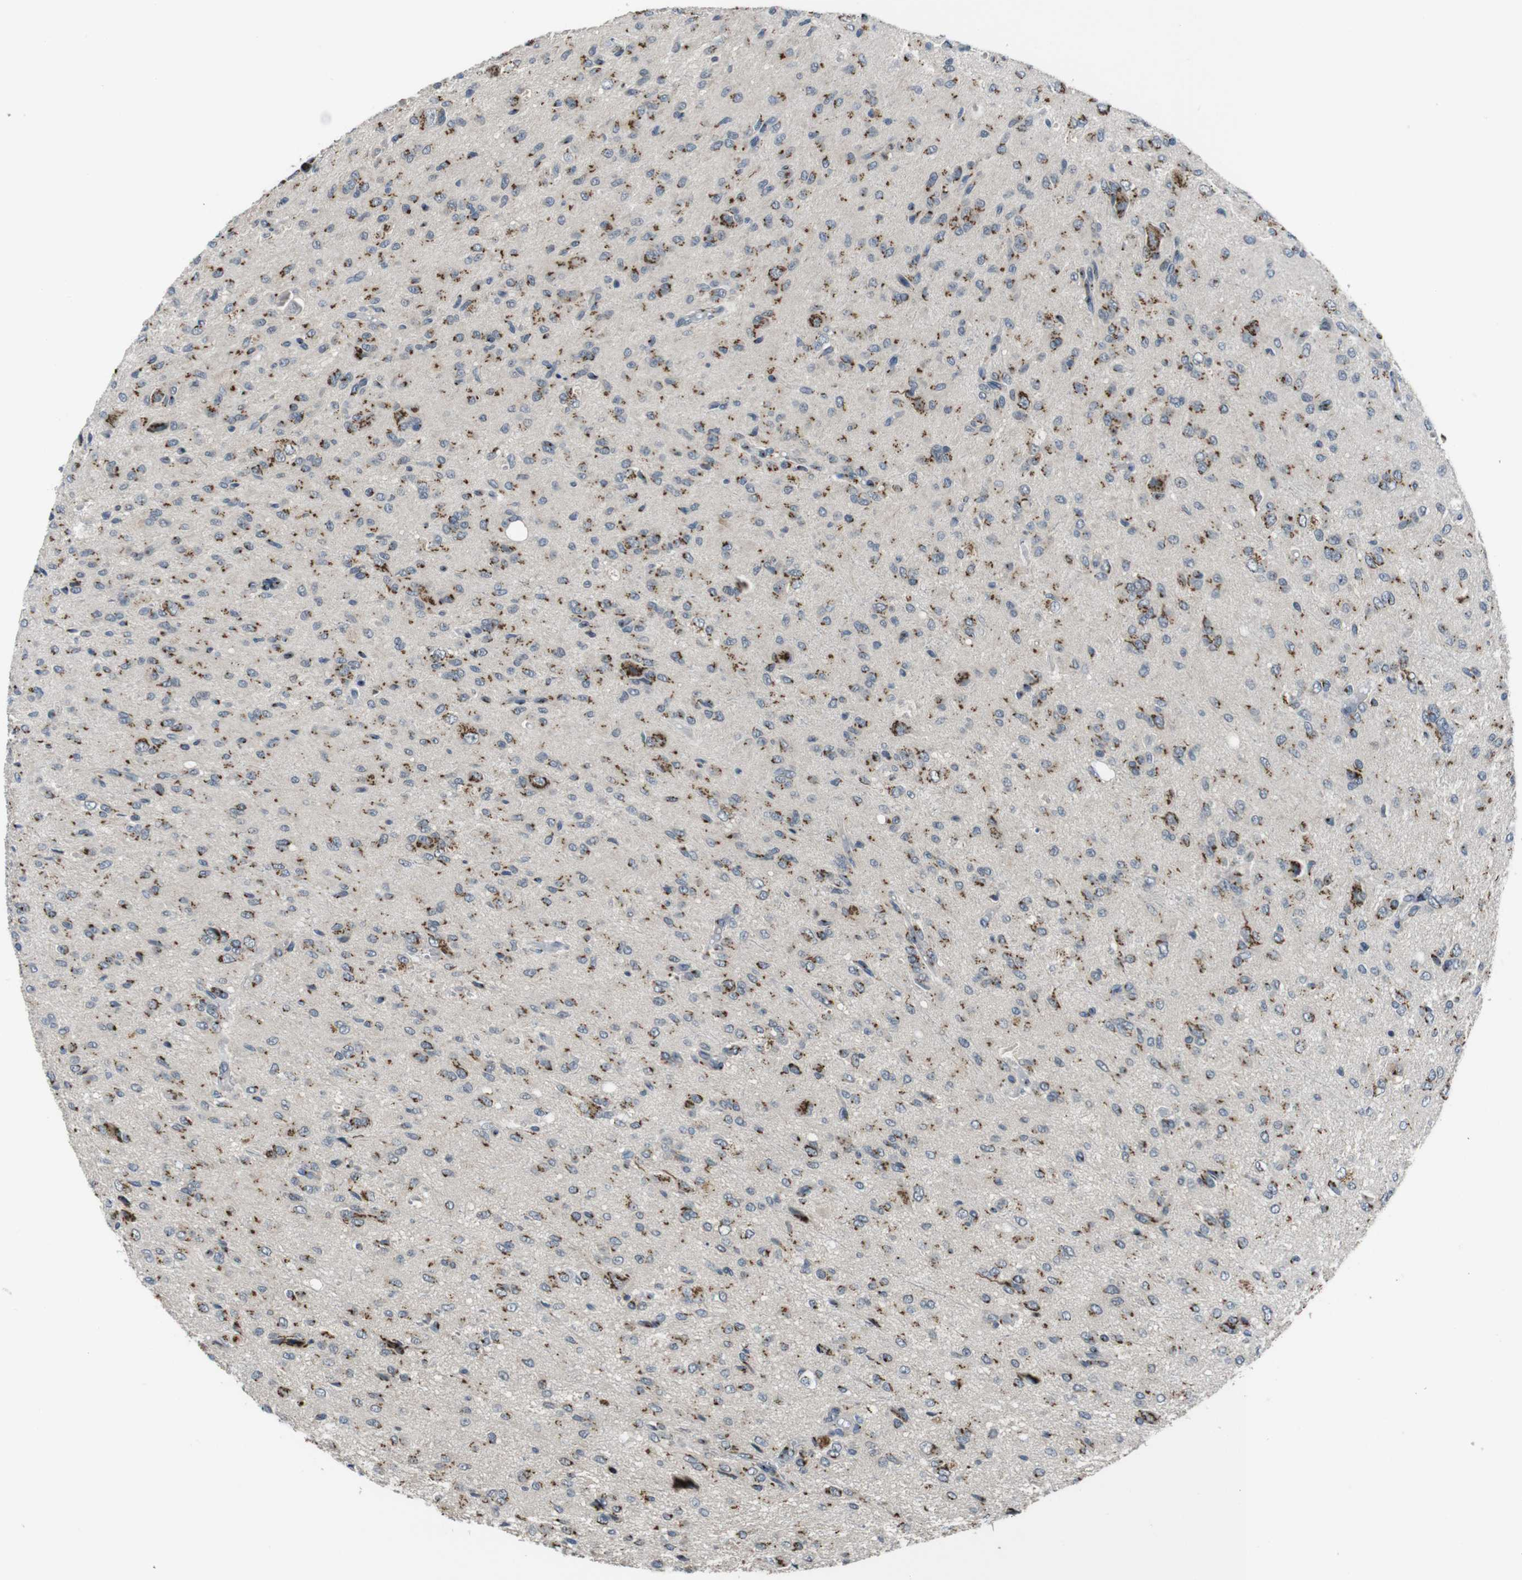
{"staining": {"intensity": "moderate", "quantity": ">75%", "location": "cytoplasmic/membranous"}, "tissue": "glioma", "cell_type": "Tumor cells", "image_type": "cancer", "snomed": [{"axis": "morphology", "description": "Glioma, malignant, High grade"}, {"axis": "topography", "description": "Brain"}], "caption": "Glioma tissue exhibits moderate cytoplasmic/membranous positivity in approximately >75% of tumor cells, visualized by immunohistochemistry.", "gene": "ZFPL1", "patient": {"sex": "female", "age": 59}}